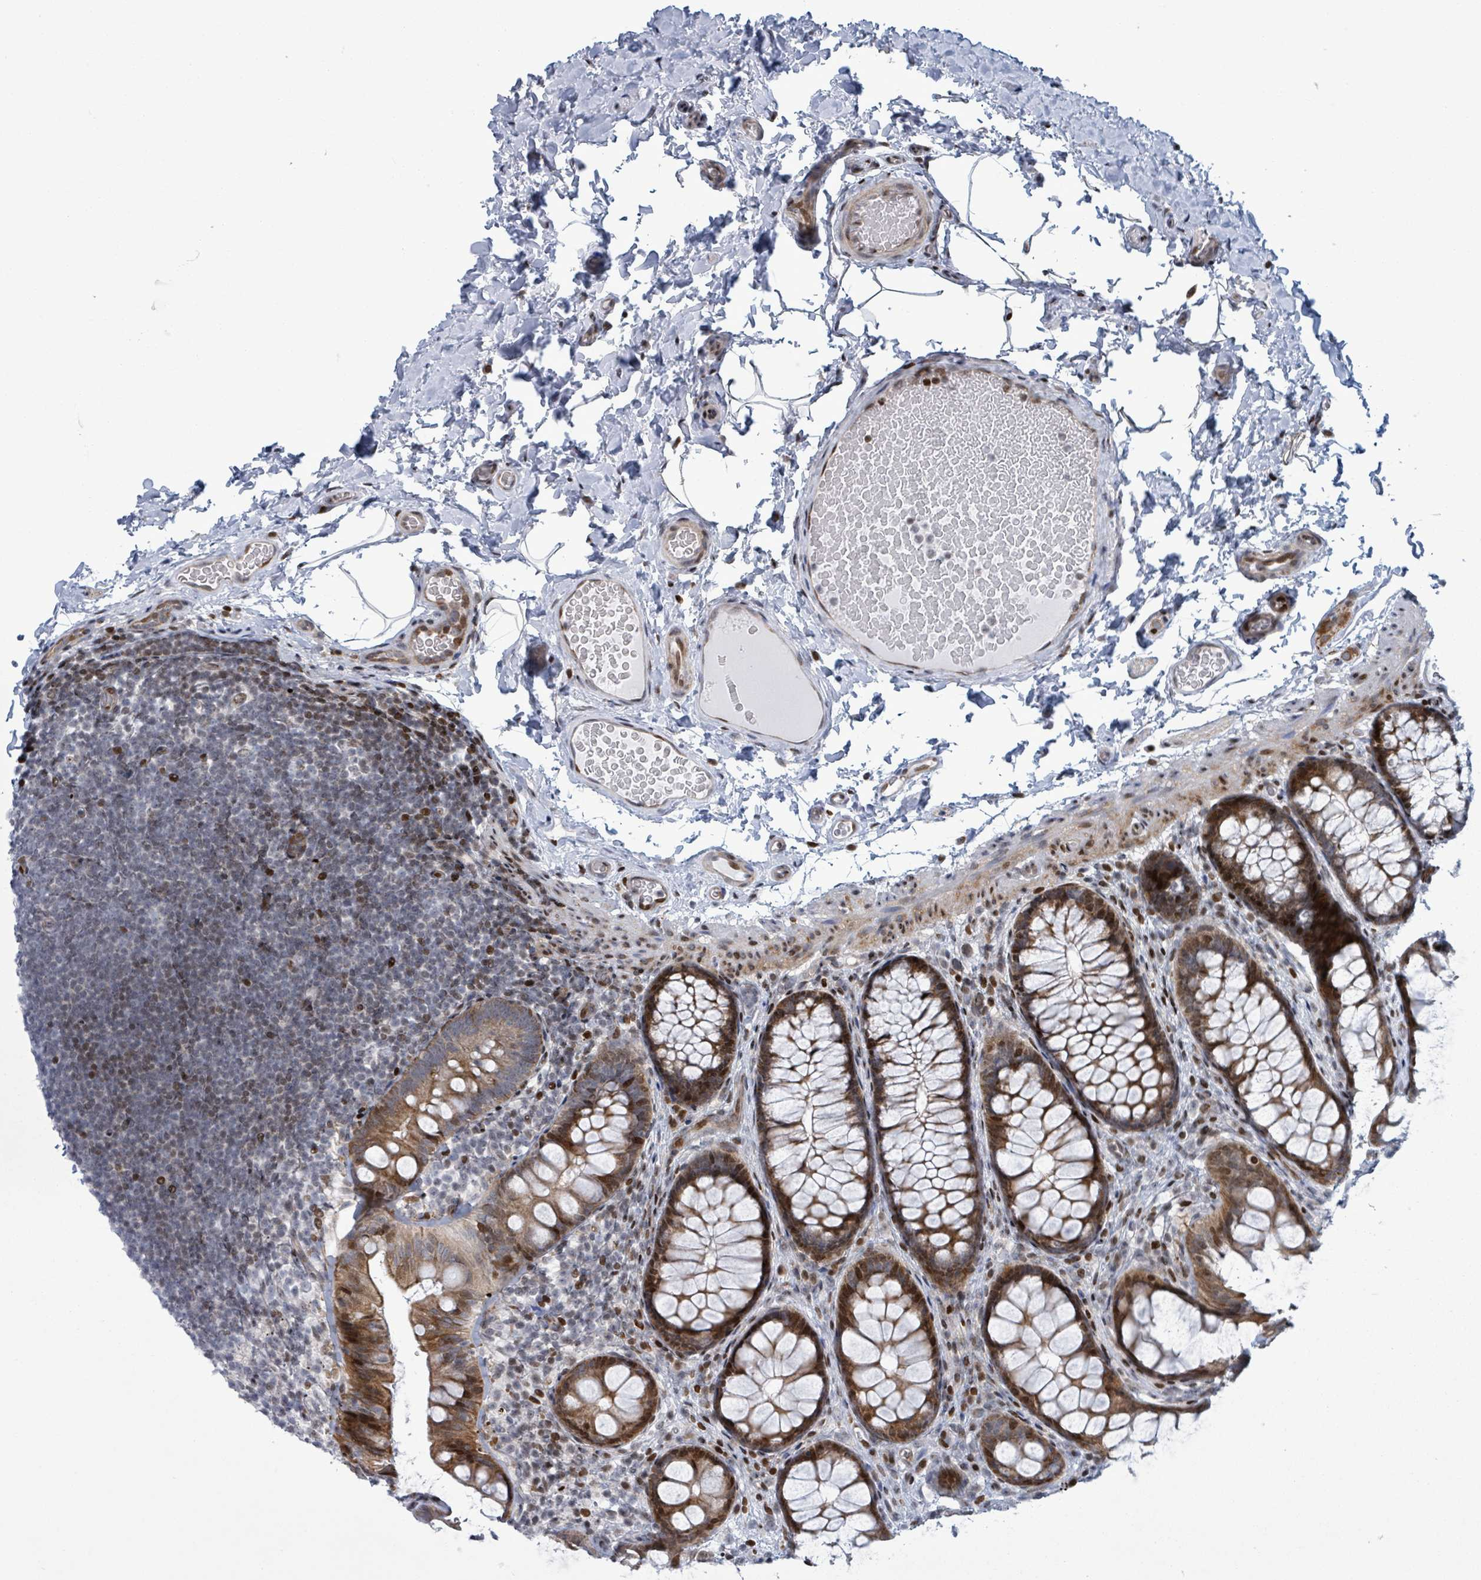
{"staining": {"intensity": "moderate", "quantity": ">75%", "location": "cytoplasmic/membranous"}, "tissue": "colon", "cell_type": "Endothelial cells", "image_type": "normal", "snomed": [{"axis": "morphology", "description": "Normal tissue, NOS"}, {"axis": "topography", "description": "Colon"}], "caption": "Approximately >75% of endothelial cells in unremarkable colon exhibit moderate cytoplasmic/membranous protein positivity as visualized by brown immunohistochemical staining.", "gene": "FNDC4", "patient": {"sex": "male", "age": 46}}